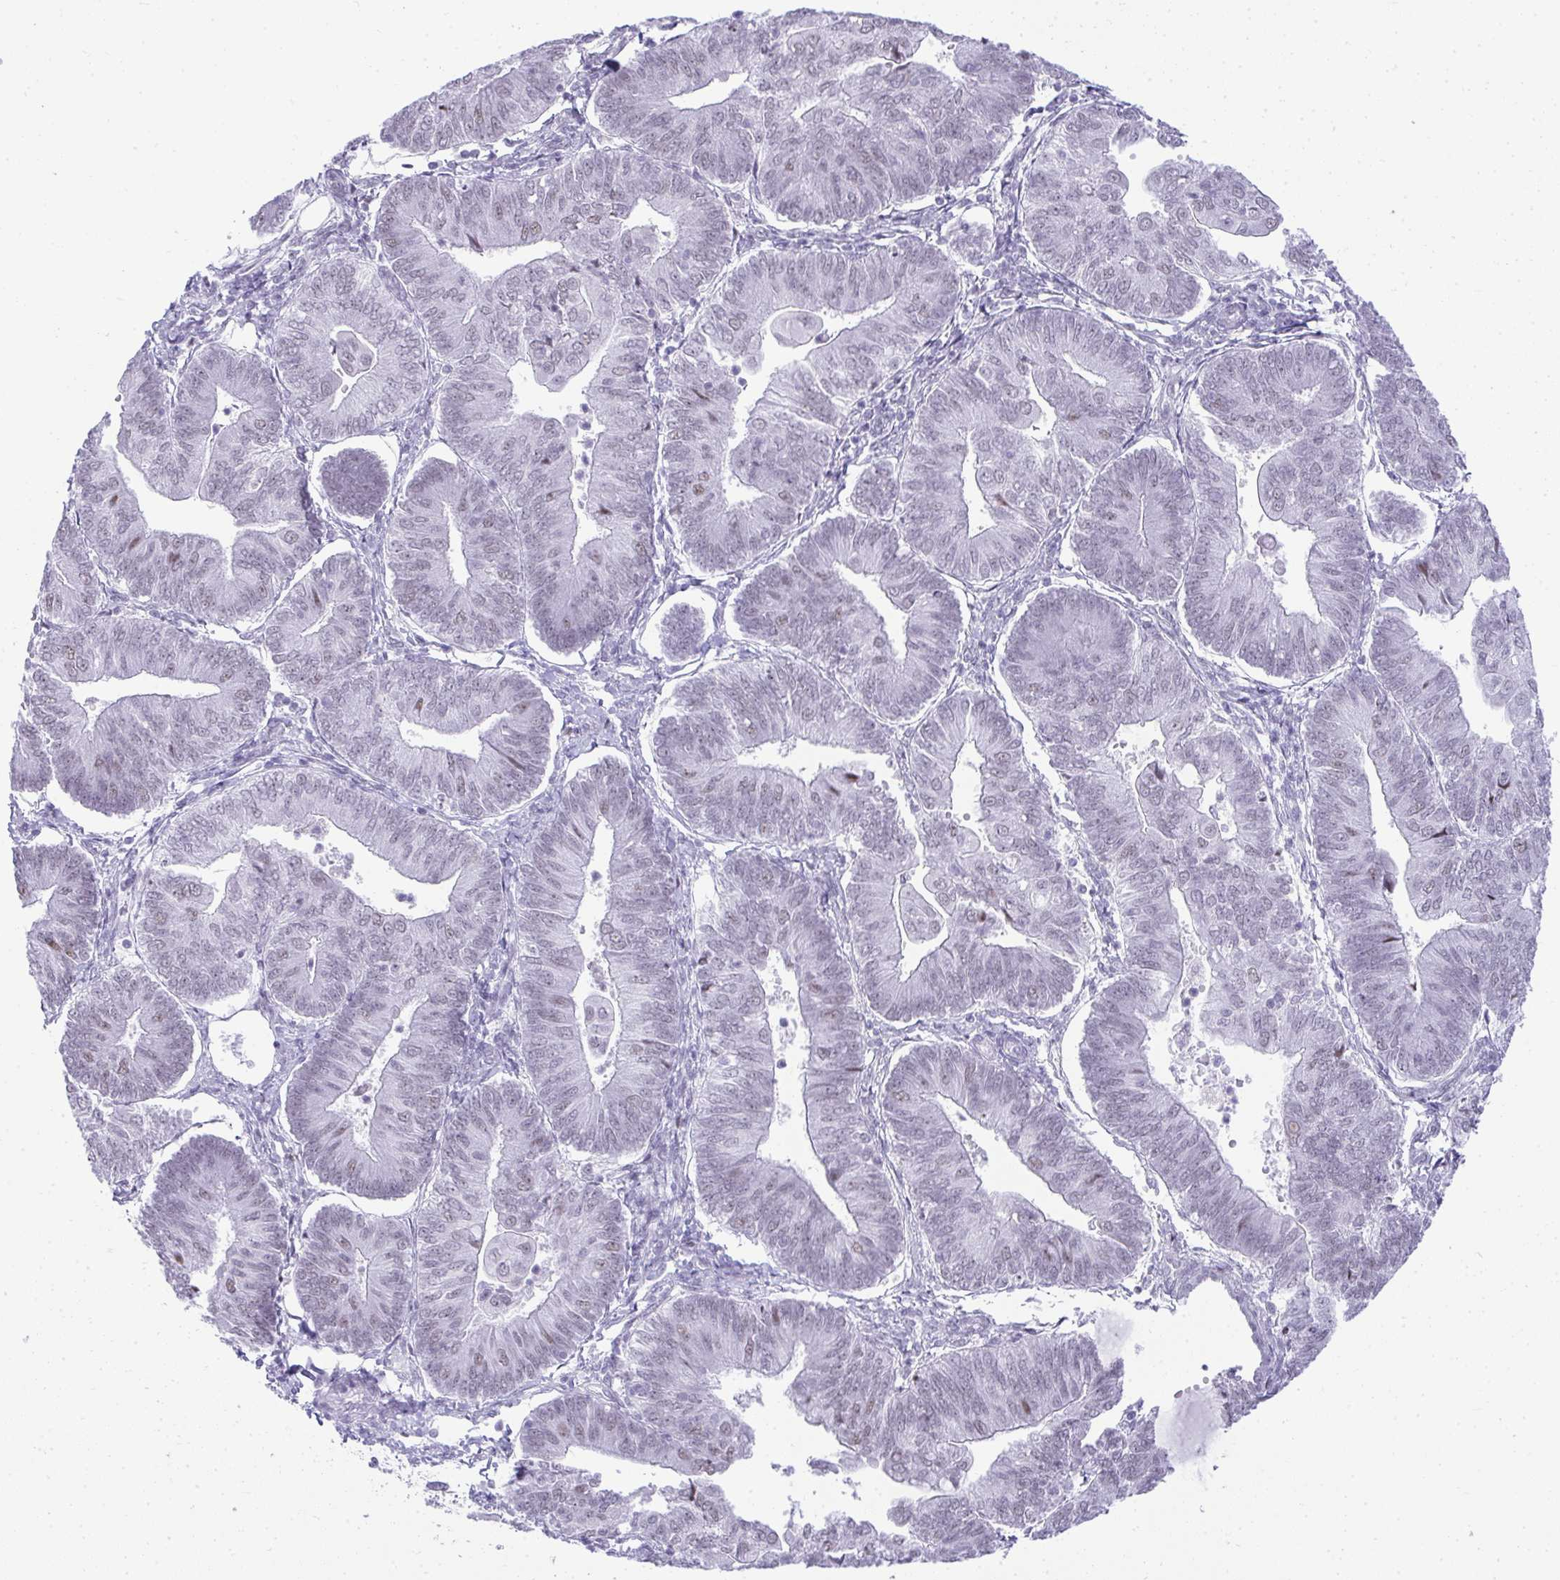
{"staining": {"intensity": "weak", "quantity": "<25%", "location": "nuclear"}, "tissue": "endometrial cancer", "cell_type": "Tumor cells", "image_type": "cancer", "snomed": [{"axis": "morphology", "description": "Adenocarcinoma, NOS"}, {"axis": "topography", "description": "Endometrium"}], "caption": "Immunohistochemistry (IHC) photomicrograph of neoplastic tissue: endometrial cancer stained with DAB exhibits no significant protein expression in tumor cells.", "gene": "PLA2G1B", "patient": {"sex": "female", "age": 65}}